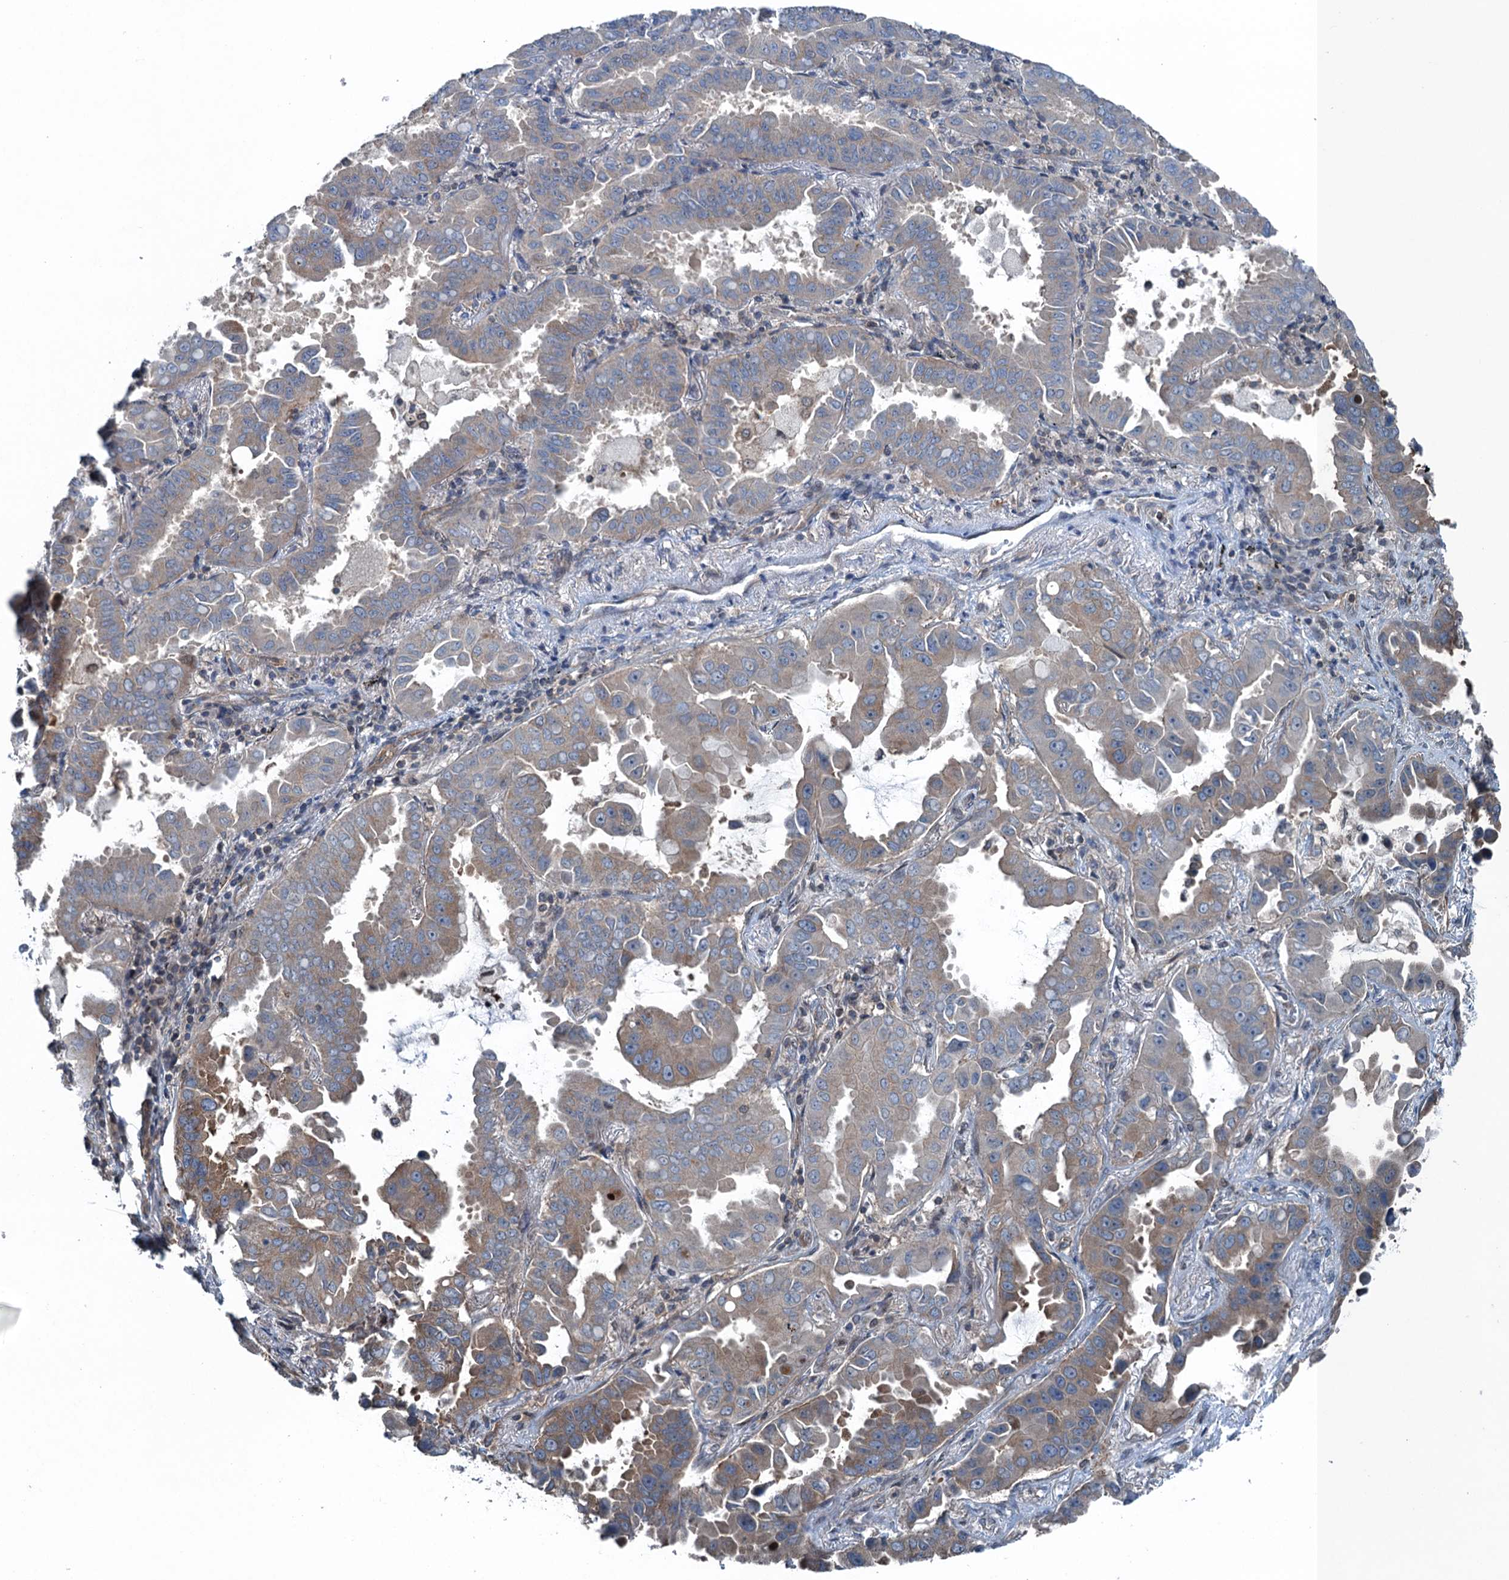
{"staining": {"intensity": "moderate", "quantity": "25%-75%", "location": "cytoplasmic/membranous"}, "tissue": "lung cancer", "cell_type": "Tumor cells", "image_type": "cancer", "snomed": [{"axis": "morphology", "description": "Adenocarcinoma, NOS"}, {"axis": "topography", "description": "Lung"}], "caption": "The photomicrograph reveals a brown stain indicating the presence of a protein in the cytoplasmic/membranous of tumor cells in lung cancer.", "gene": "TRAPPC8", "patient": {"sex": "male", "age": 64}}